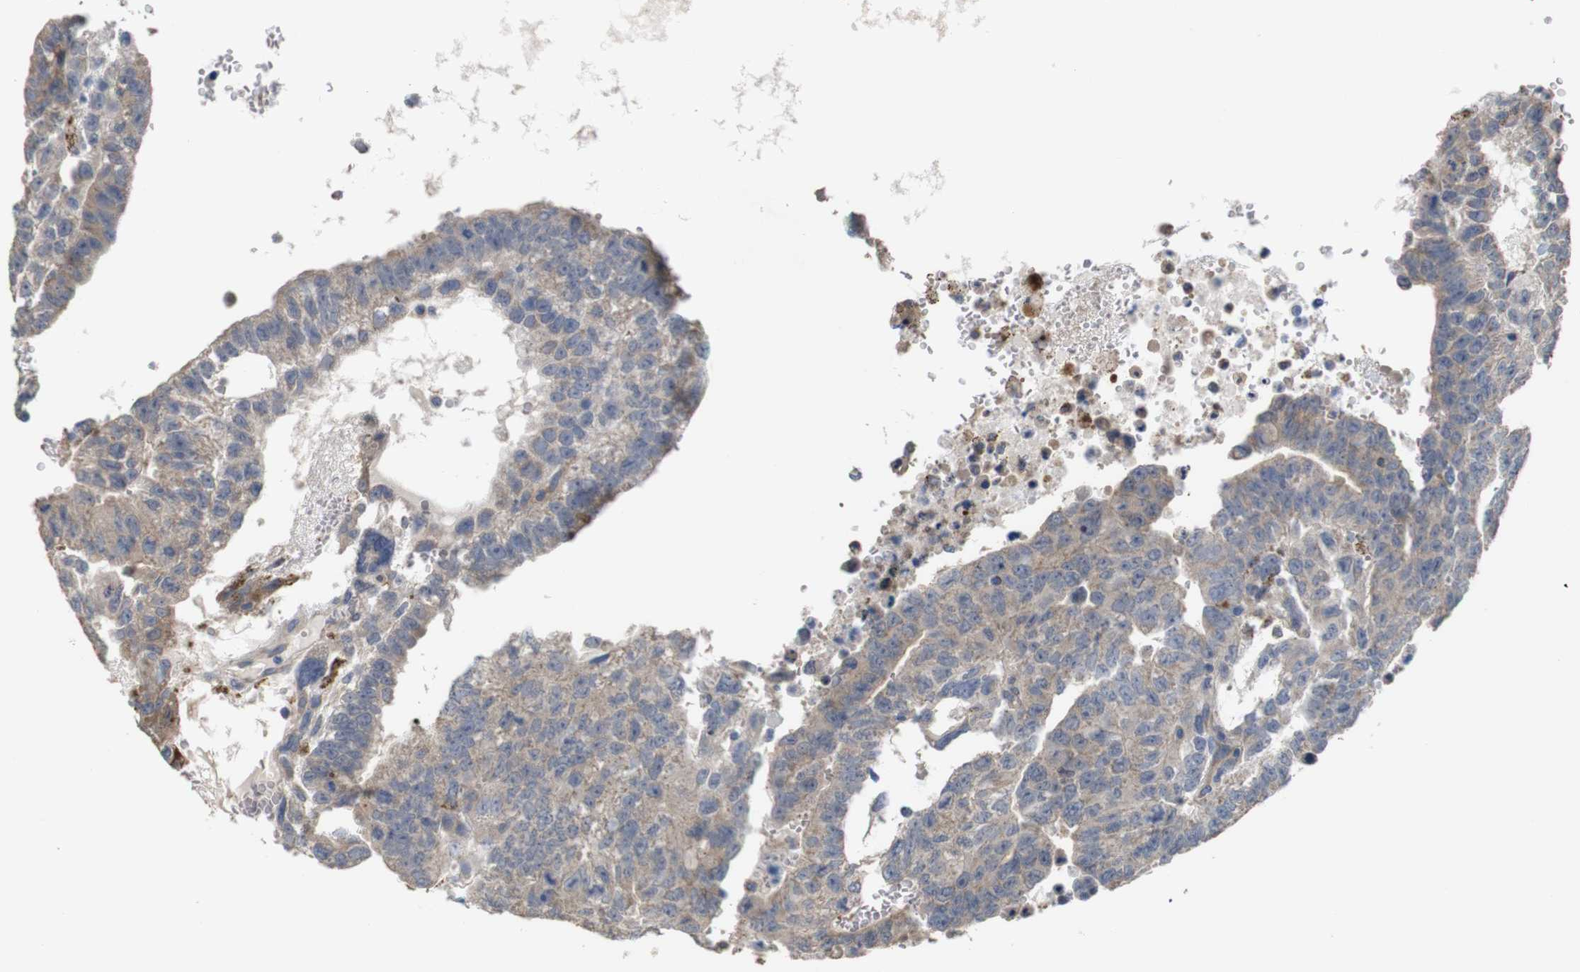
{"staining": {"intensity": "weak", "quantity": ">75%", "location": "cytoplasmic/membranous"}, "tissue": "testis cancer", "cell_type": "Tumor cells", "image_type": "cancer", "snomed": [{"axis": "morphology", "description": "Seminoma, NOS"}, {"axis": "morphology", "description": "Carcinoma, Embryonal, NOS"}, {"axis": "topography", "description": "Testis"}], "caption": "A brown stain highlights weak cytoplasmic/membranous positivity of a protein in human testis cancer tumor cells.", "gene": "PTPRR", "patient": {"sex": "male", "age": 52}}